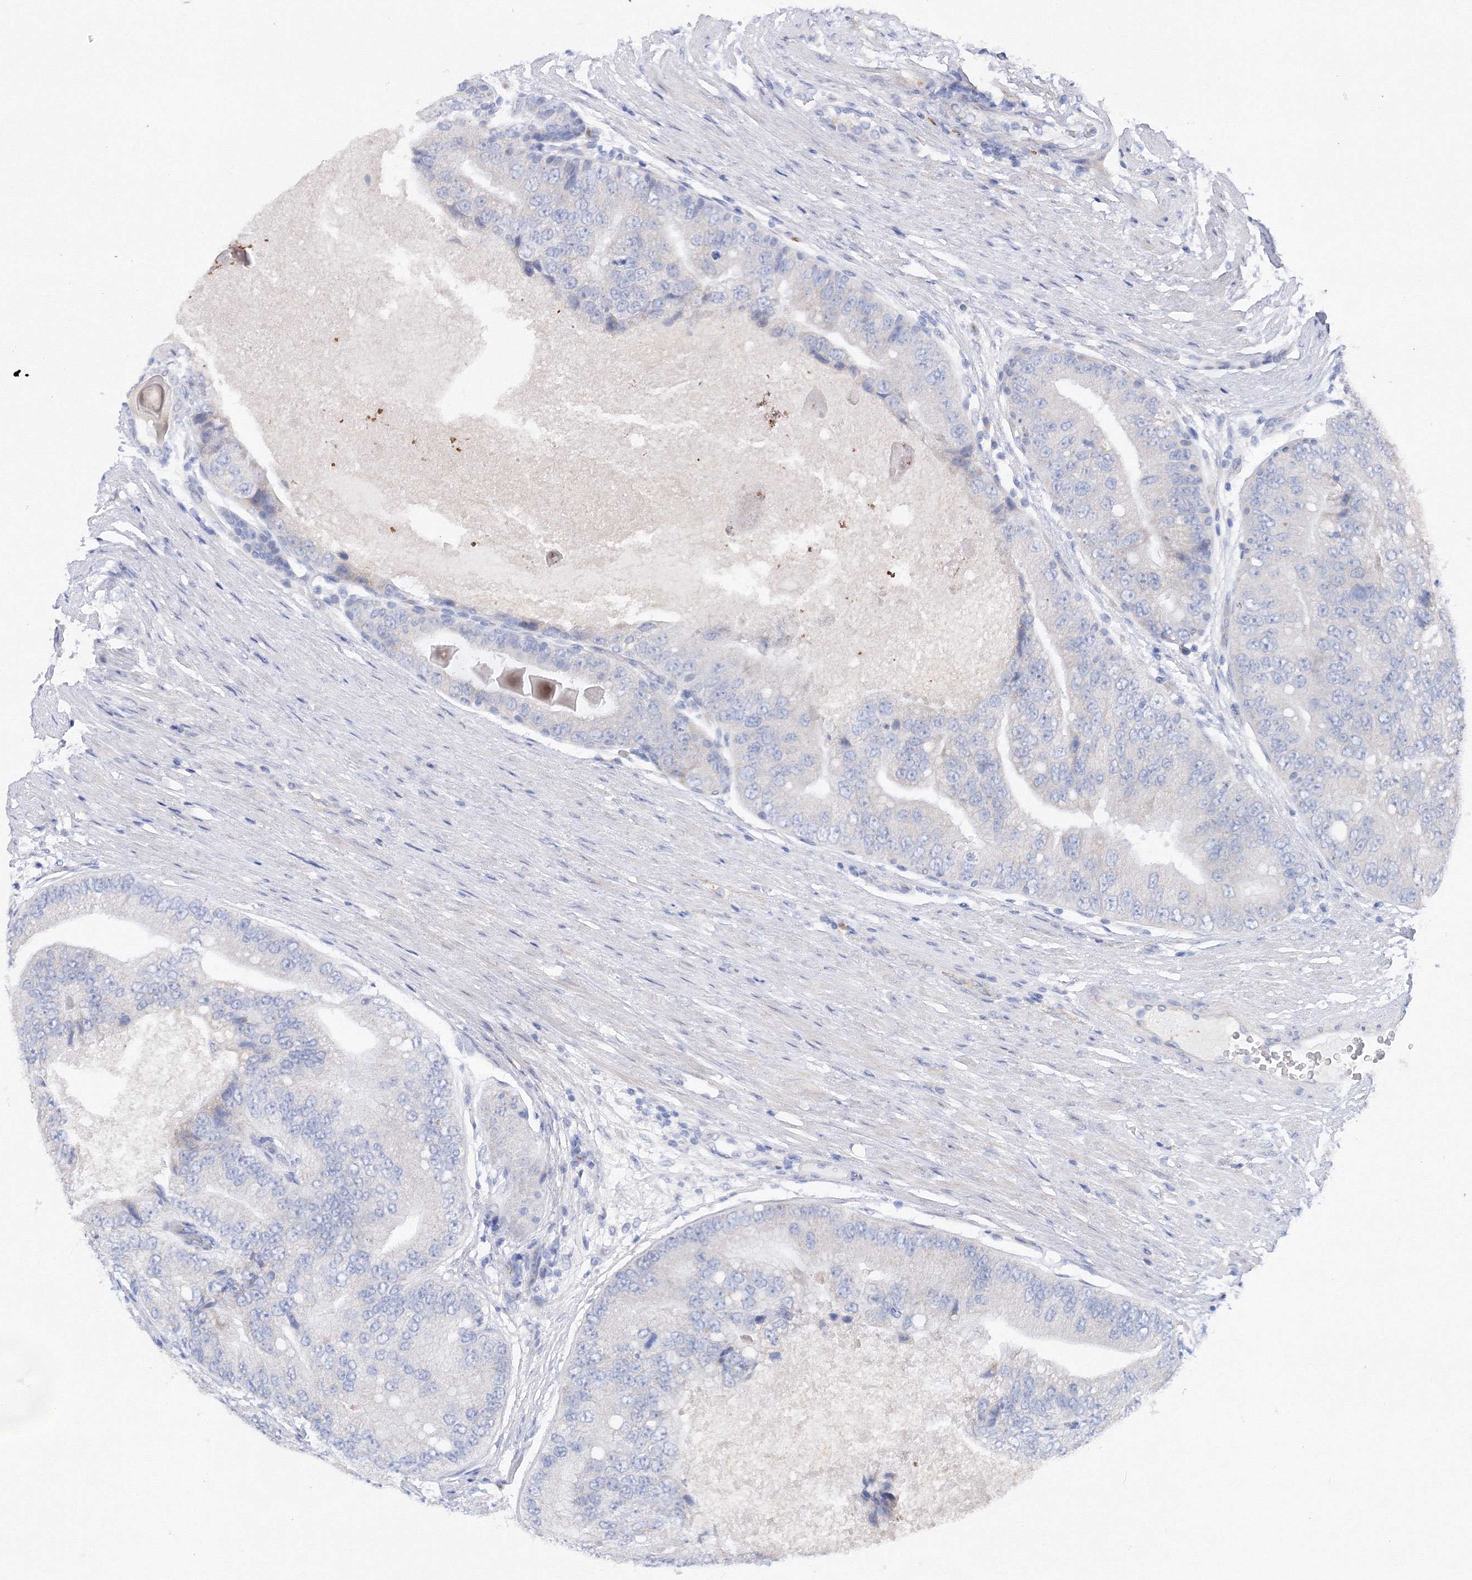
{"staining": {"intensity": "negative", "quantity": "none", "location": "none"}, "tissue": "prostate cancer", "cell_type": "Tumor cells", "image_type": "cancer", "snomed": [{"axis": "morphology", "description": "Adenocarcinoma, High grade"}, {"axis": "topography", "description": "Prostate"}], "caption": "Prostate cancer stained for a protein using immunohistochemistry (IHC) exhibits no positivity tumor cells.", "gene": "TAMM41", "patient": {"sex": "male", "age": 70}}